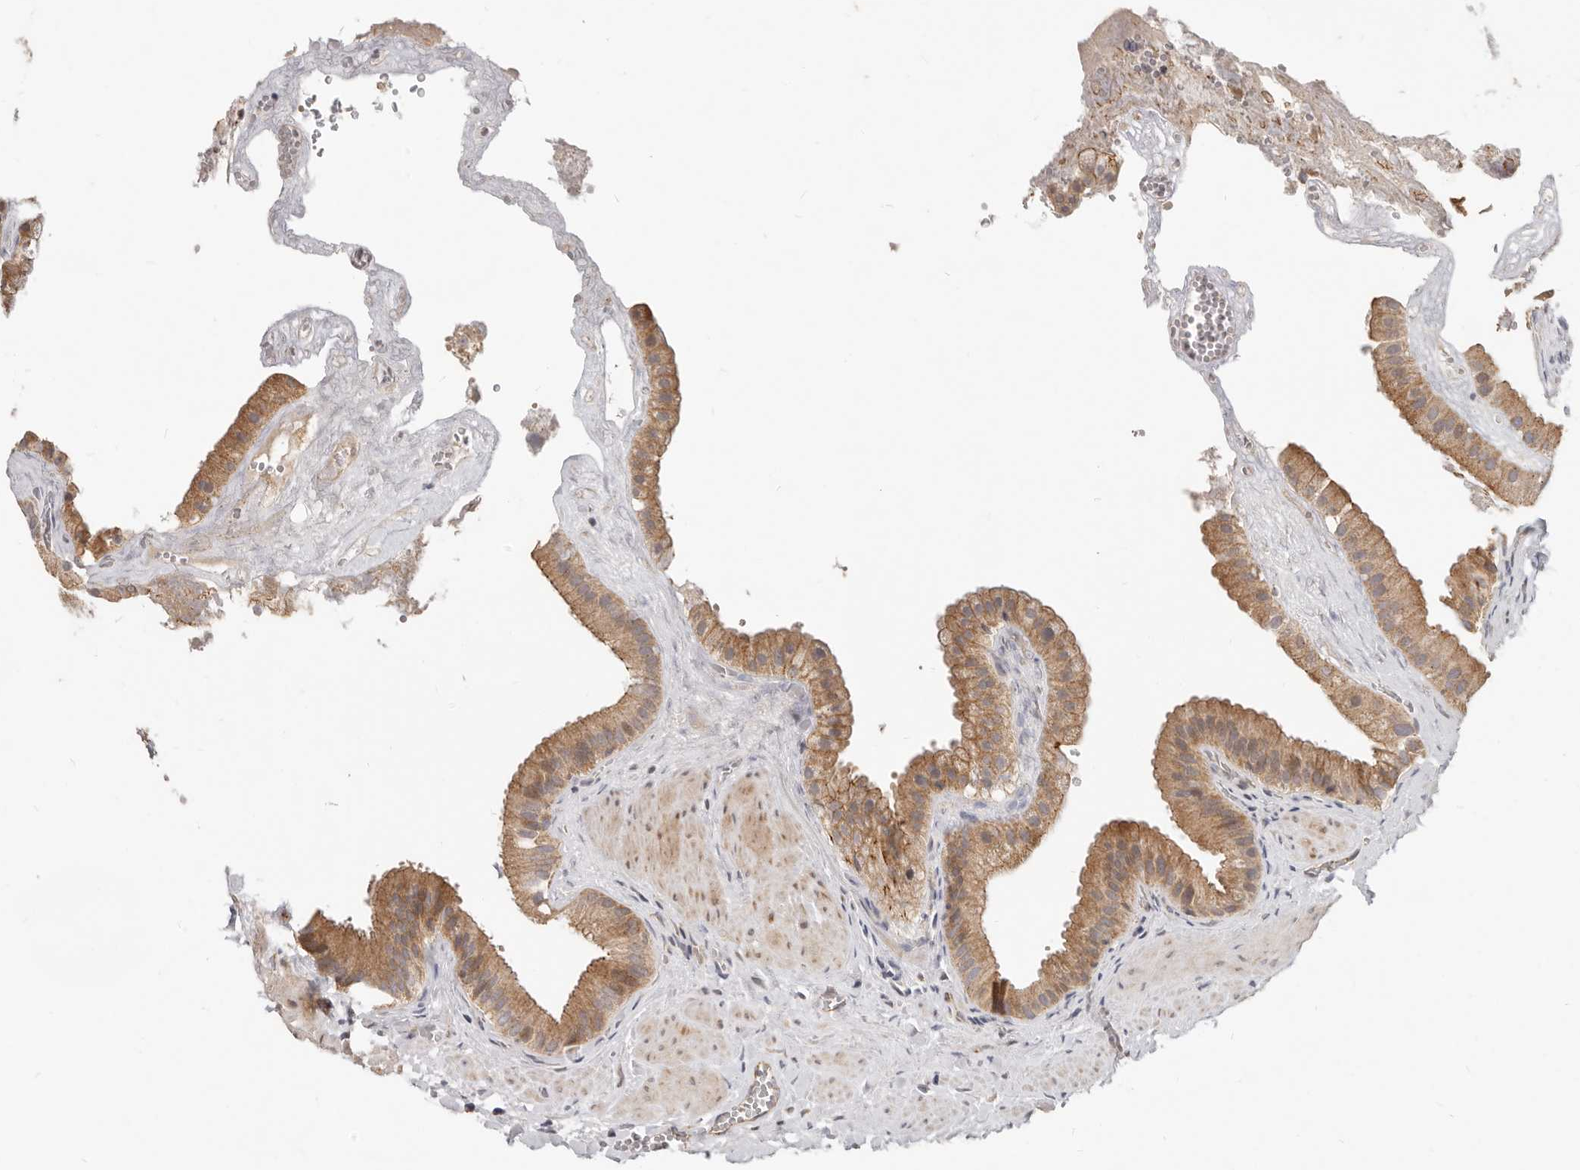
{"staining": {"intensity": "moderate", "quantity": ">75%", "location": "cytoplasmic/membranous"}, "tissue": "gallbladder", "cell_type": "Glandular cells", "image_type": "normal", "snomed": [{"axis": "morphology", "description": "Normal tissue, NOS"}, {"axis": "topography", "description": "Gallbladder"}], "caption": "Immunohistochemical staining of unremarkable gallbladder reveals moderate cytoplasmic/membranous protein expression in about >75% of glandular cells.", "gene": "USP49", "patient": {"sex": "male", "age": 55}}